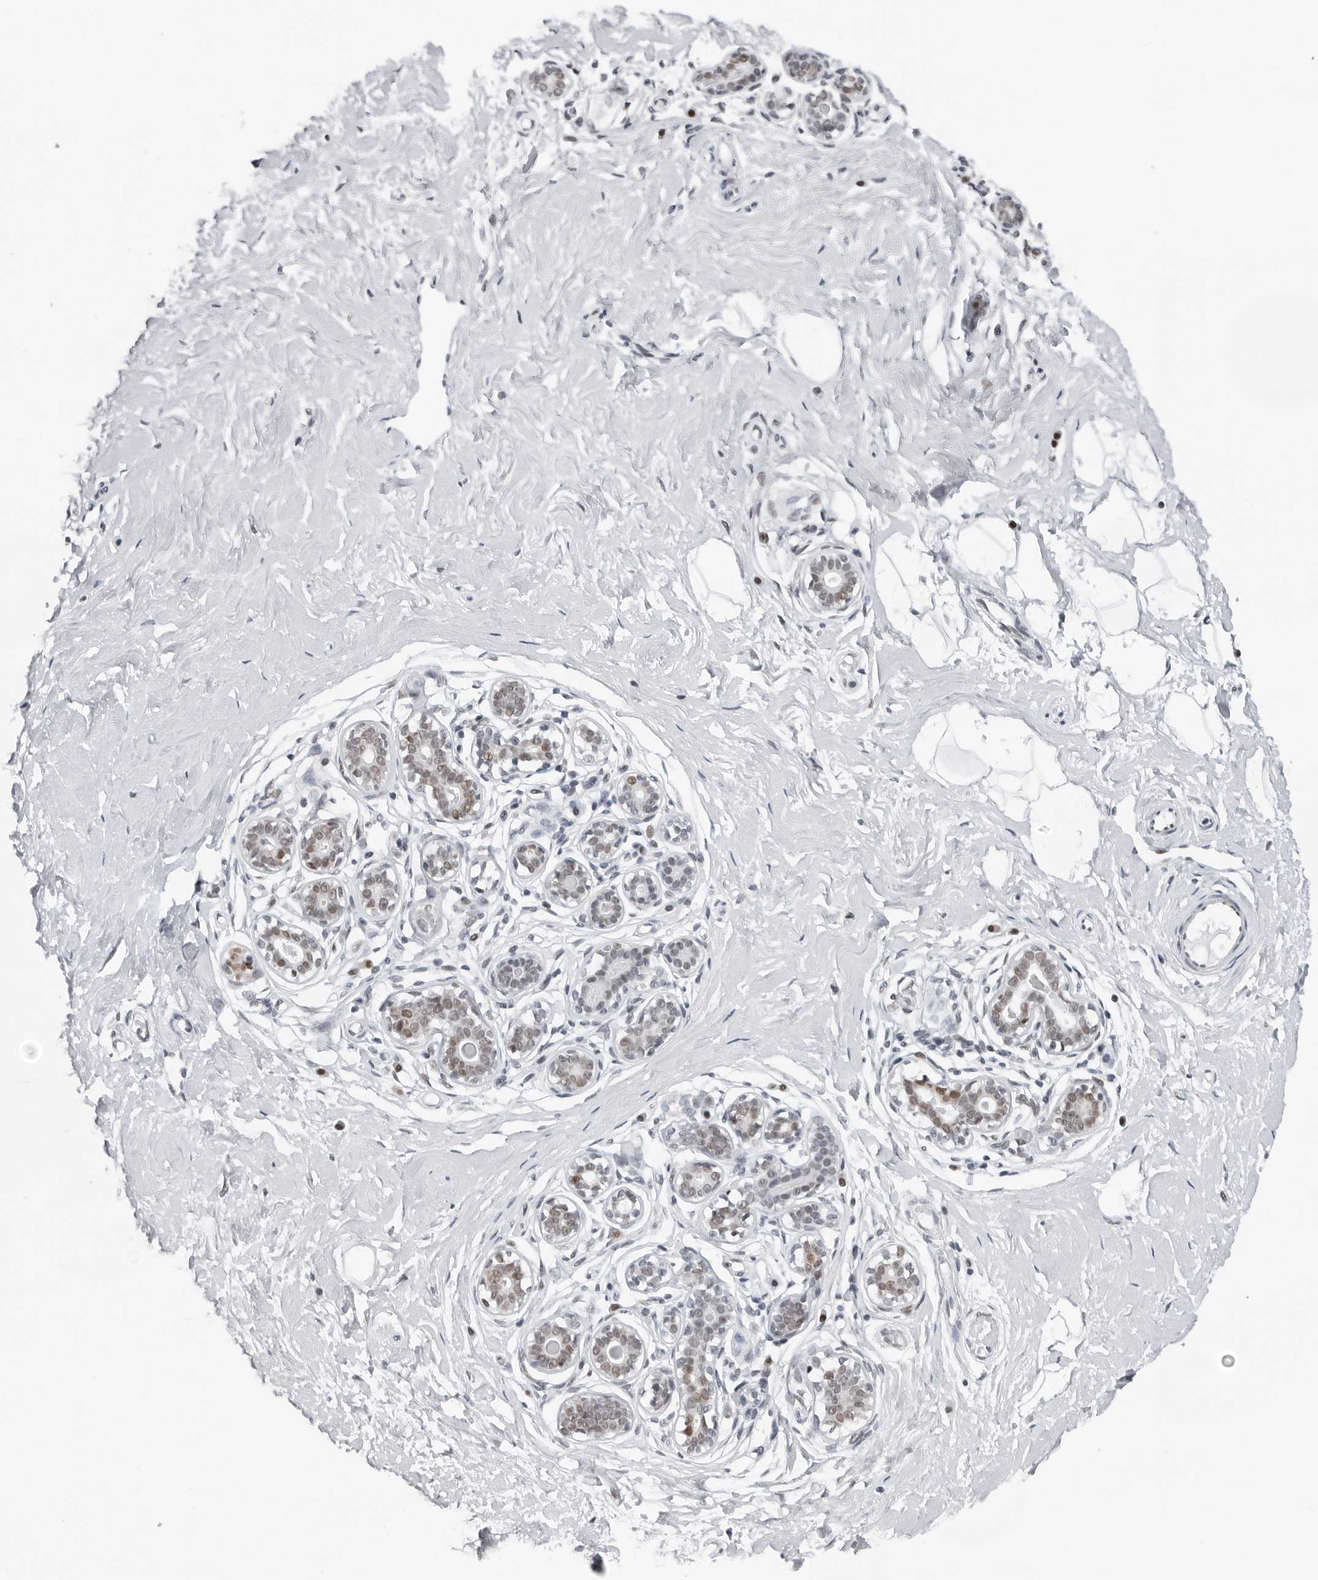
{"staining": {"intensity": "negative", "quantity": "none", "location": "none"}, "tissue": "breast", "cell_type": "Adipocytes", "image_type": "normal", "snomed": [{"axis": "morphology", "description": "Normal tissue, NOS"}, {"axis": "morphology", "description": "Adenoma, NOS"}, {"axis": "topography", "description": "Breast"}], "caption": "IHC of normal human breast exhibits no expression in adipocytes. (DAB immunohistochemistry (IHC), high magnification).", "gene": "PPP1R42", "patient": {"sex": "female", "age": 23}}